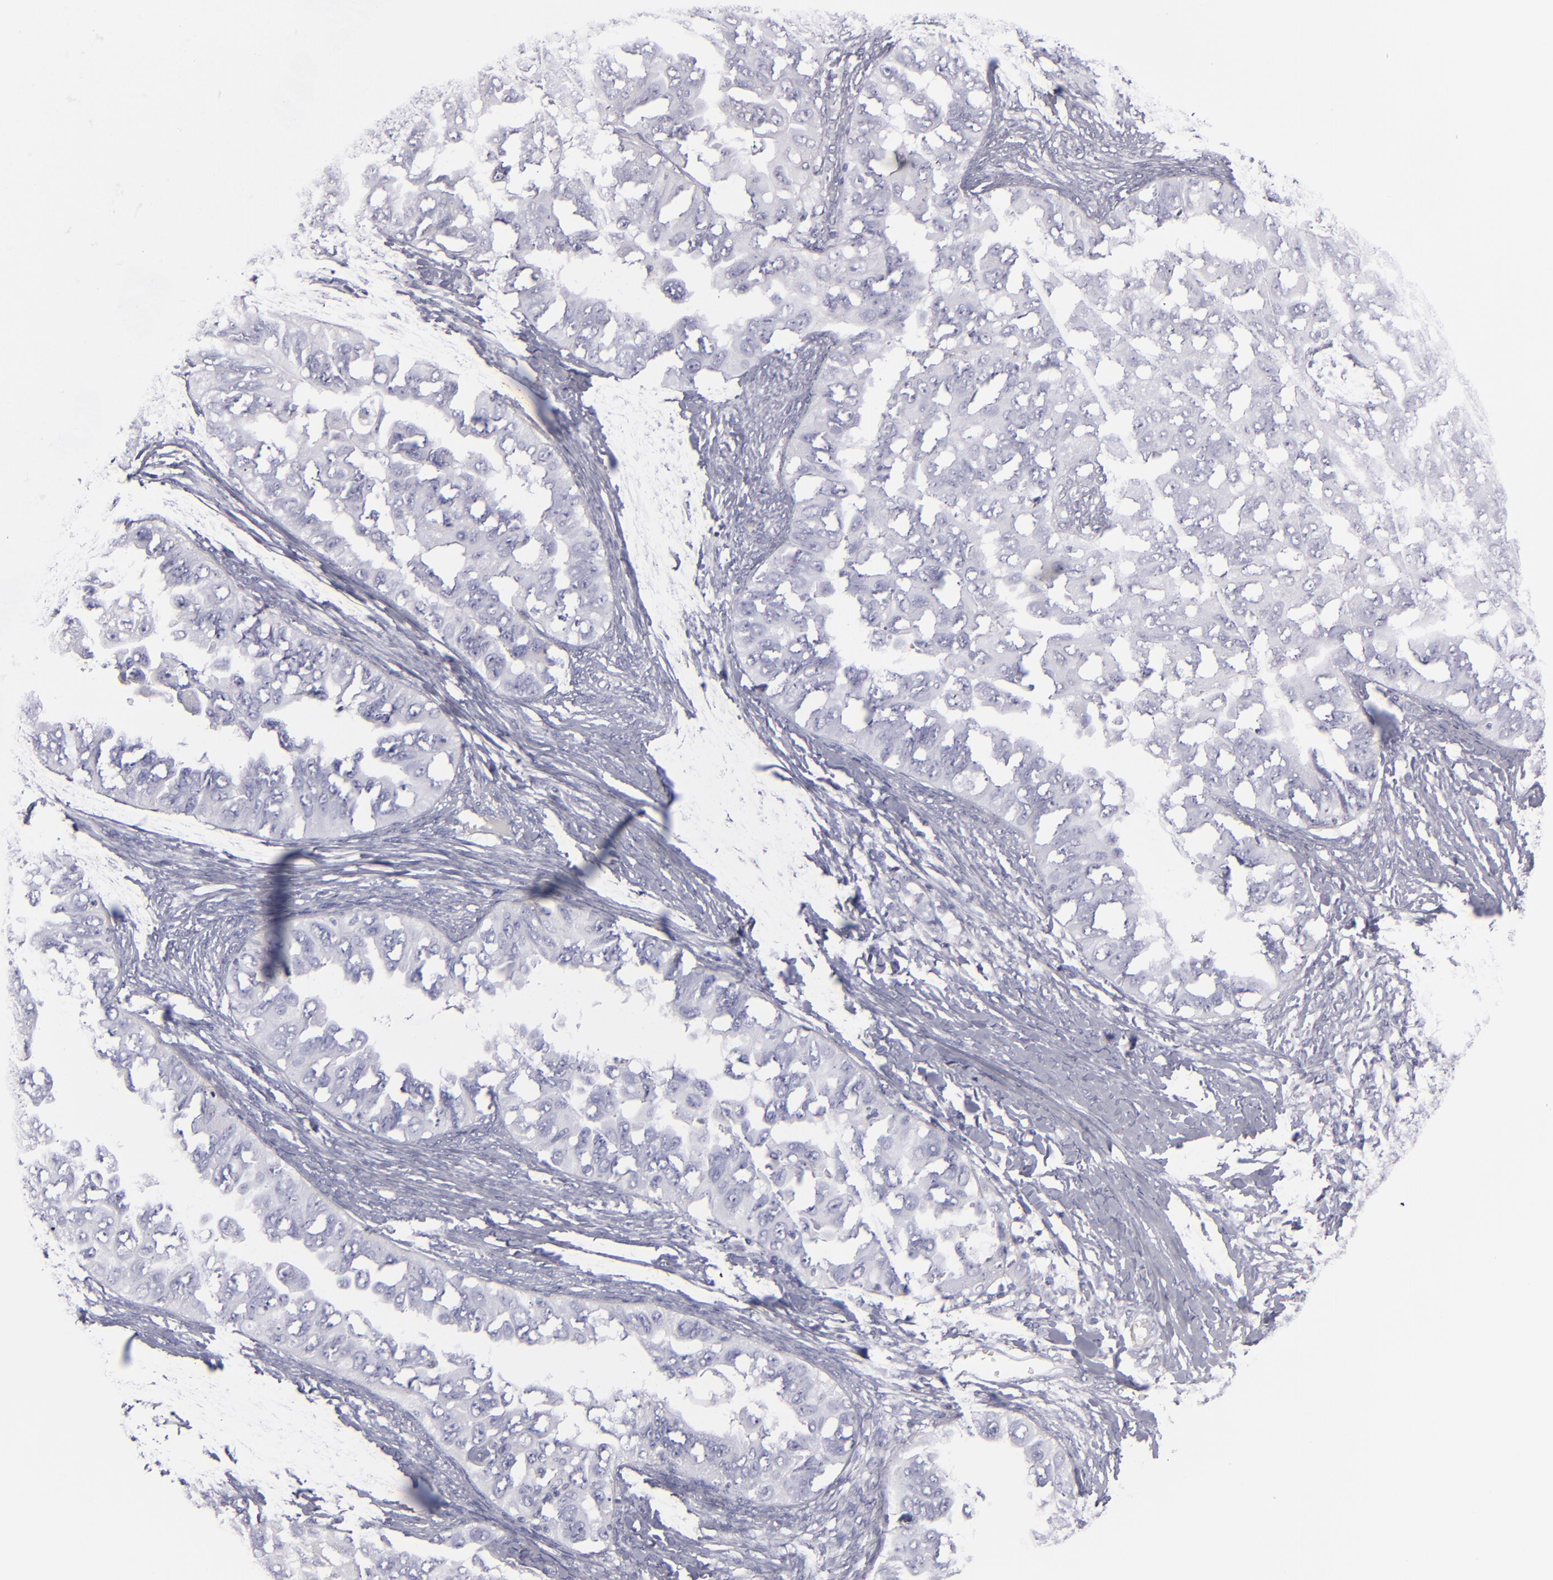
{"staining": {"intensity": "negative", "quantity": "none", "location": "none"}, "tissue": "ovarian cancer", "cell_type": "Tumor cells", "image_type": "cancer", "snomed": [{"axis": "morphology", "description": "Cystadenocarcinoma, serous, NOS"}, {"axis": "topography", "description": "Ovary"}], "caption": "This is an immunohistochemistry micrograph of ovarian serous cystadenocarcinoma. There is no expression in tumor cells.", "gene": "ANPEP", "patient": {"sex": "female", "age": 82}}